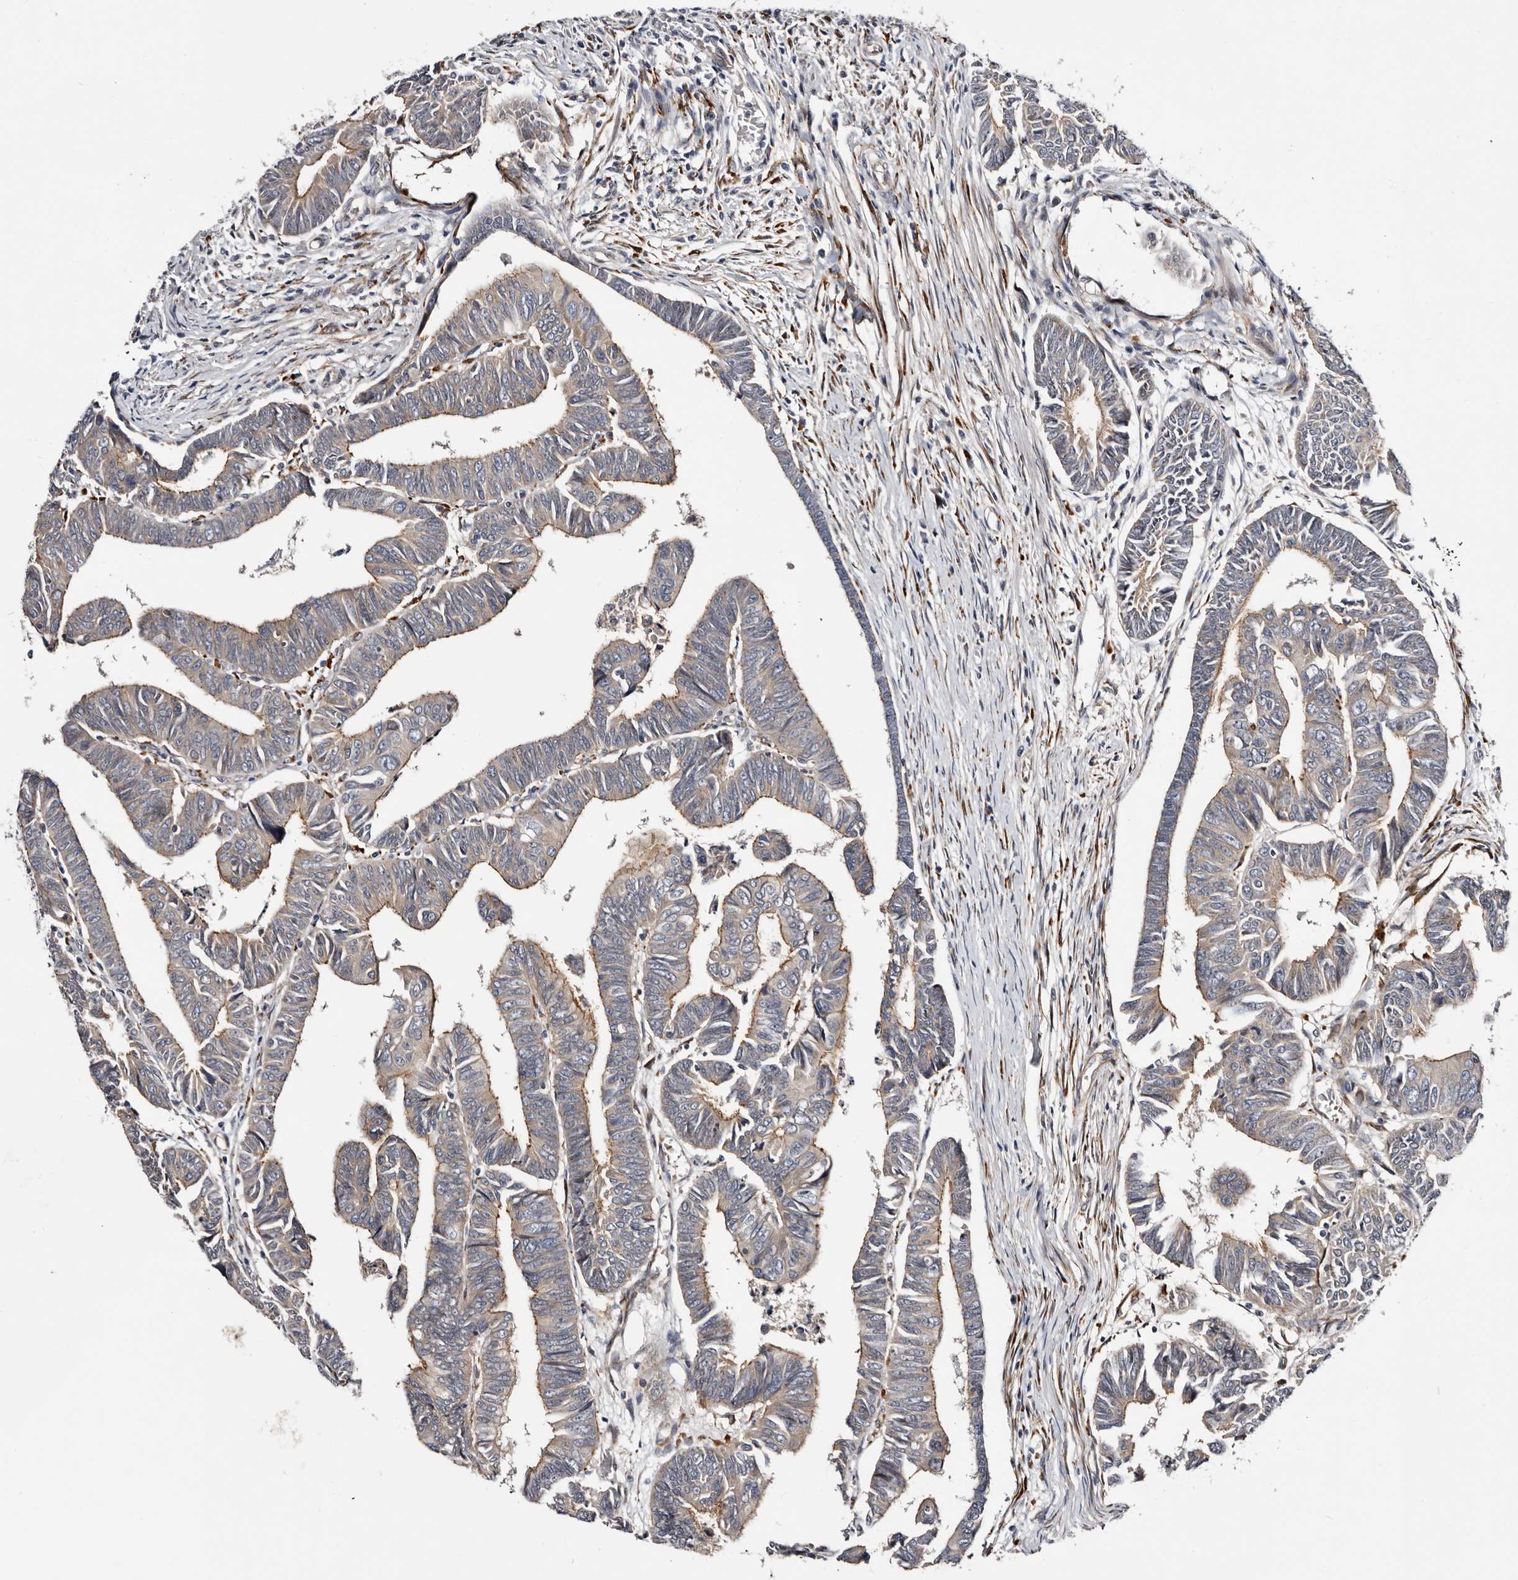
{"staining": {"intensity": "weak", "quantity": "<25%", "location": "cytoplasmic/membranous"}, "tissue": "colorectal cancer", "cell_type": "Tumor cells", "image_type": "cancer", "snomed": [{"axis": "morphology", "description": "Adenocarcinoma, NOS"}, {"axis": "topography", "description": "Rectum"}], "caption": "DAB immunohistochemical staining of human colorectal adenocarcinoma displays no significant positivity in tumor cells.", "gene": "USH1C", "patient": {"sex": "female", "age": 65}}